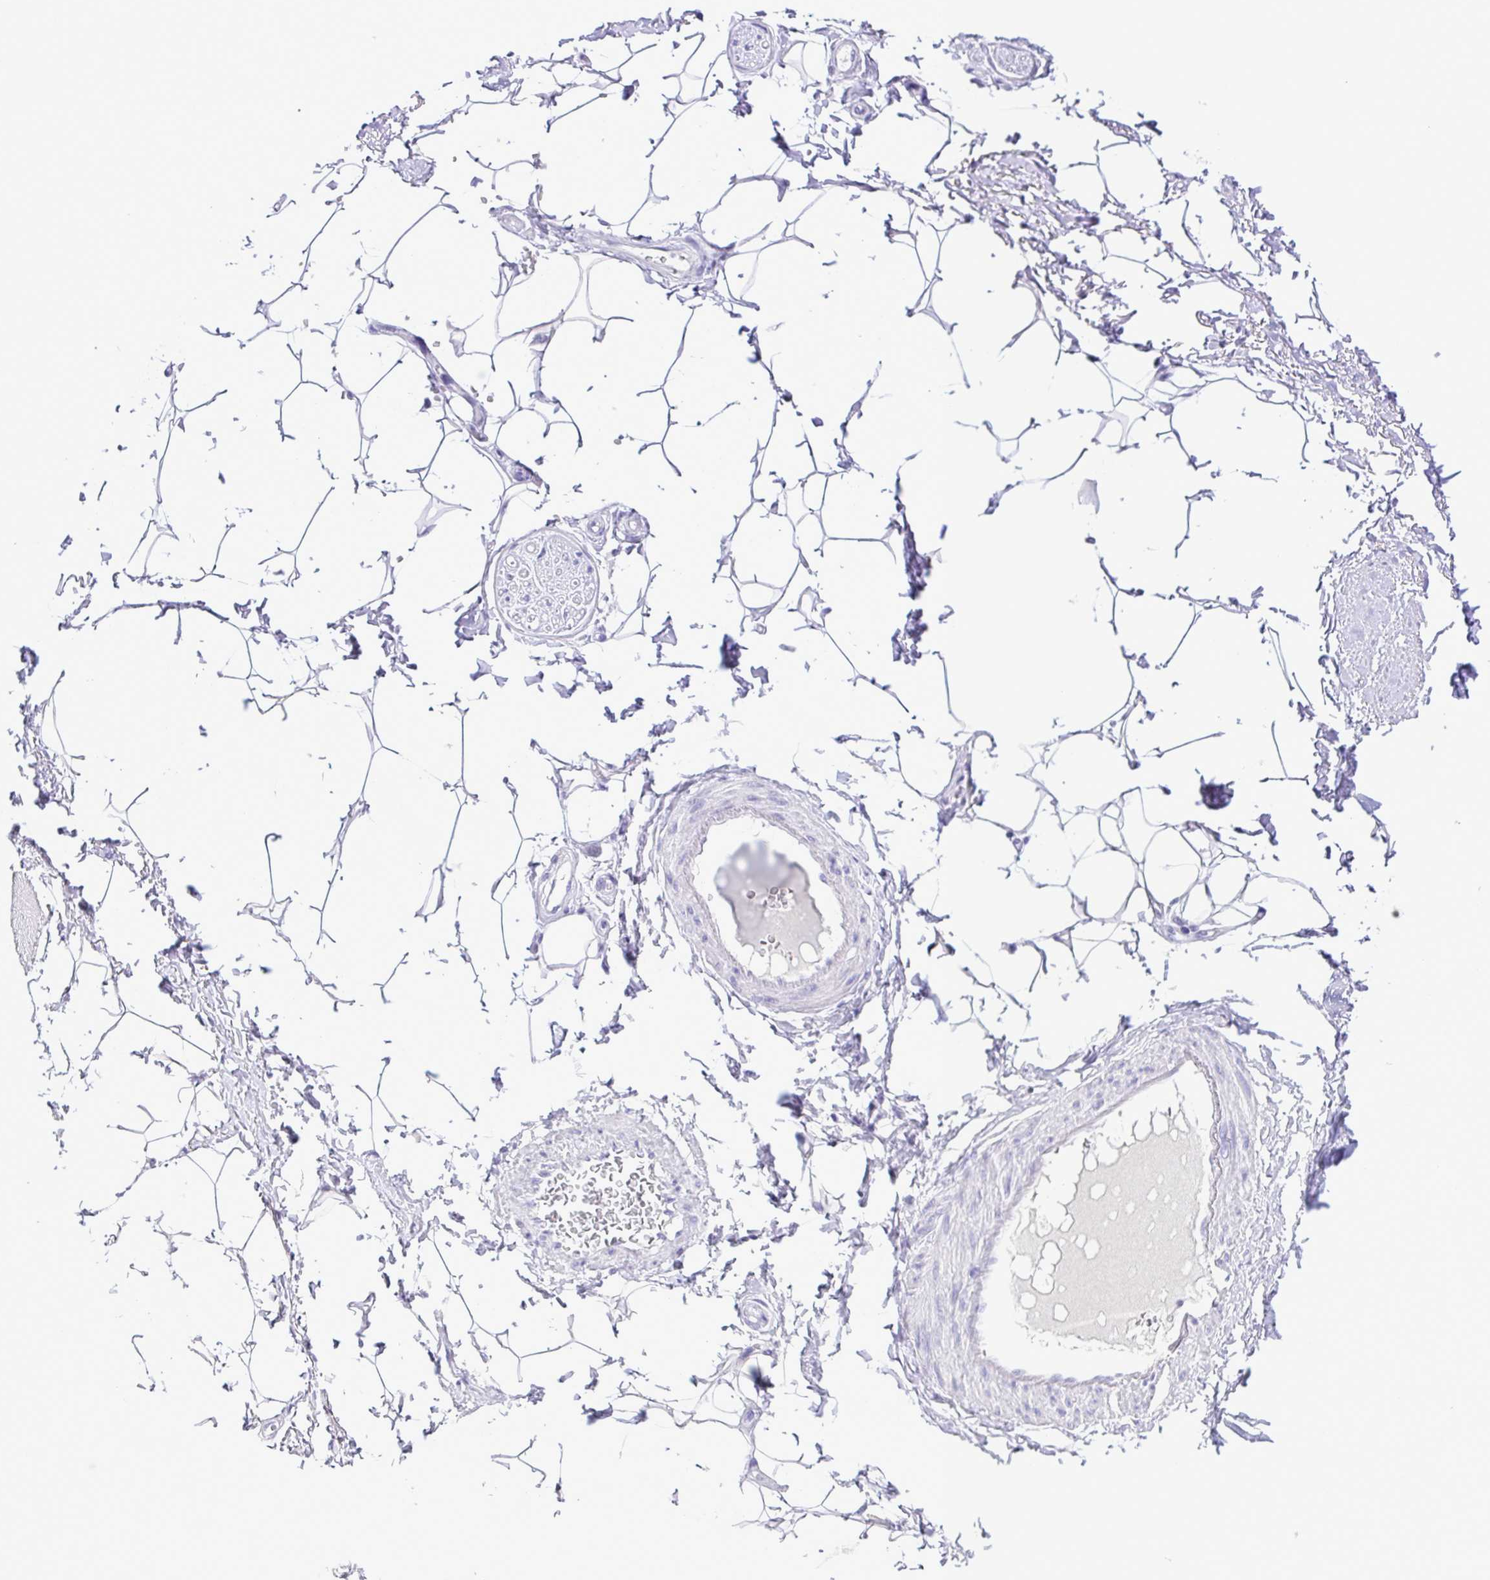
{"staining": {"intensity": "negative", "quantity": "none", "location": "none"}, "tissue": "adipose tissue", "cell_type": "Adipocytes", "image_type": "normal", "snomed": [{"axis": "morphology", "description": "Normal tissue, NOS"}, {"axis": "topography", "description": "Peripheral nerve tissue"}], "caption": "Image shows no protein positivity in adipocytes of benign adipose tissue. The staining was performed using DAB (3,3'-diaminobenzidine) to visualize the protein expression in brown, while the nuclei were stained in blue with hematoxylin (Magnification: 20x).", "gene": "CASP14", "patient": {"sex": "male", "age": 51}}